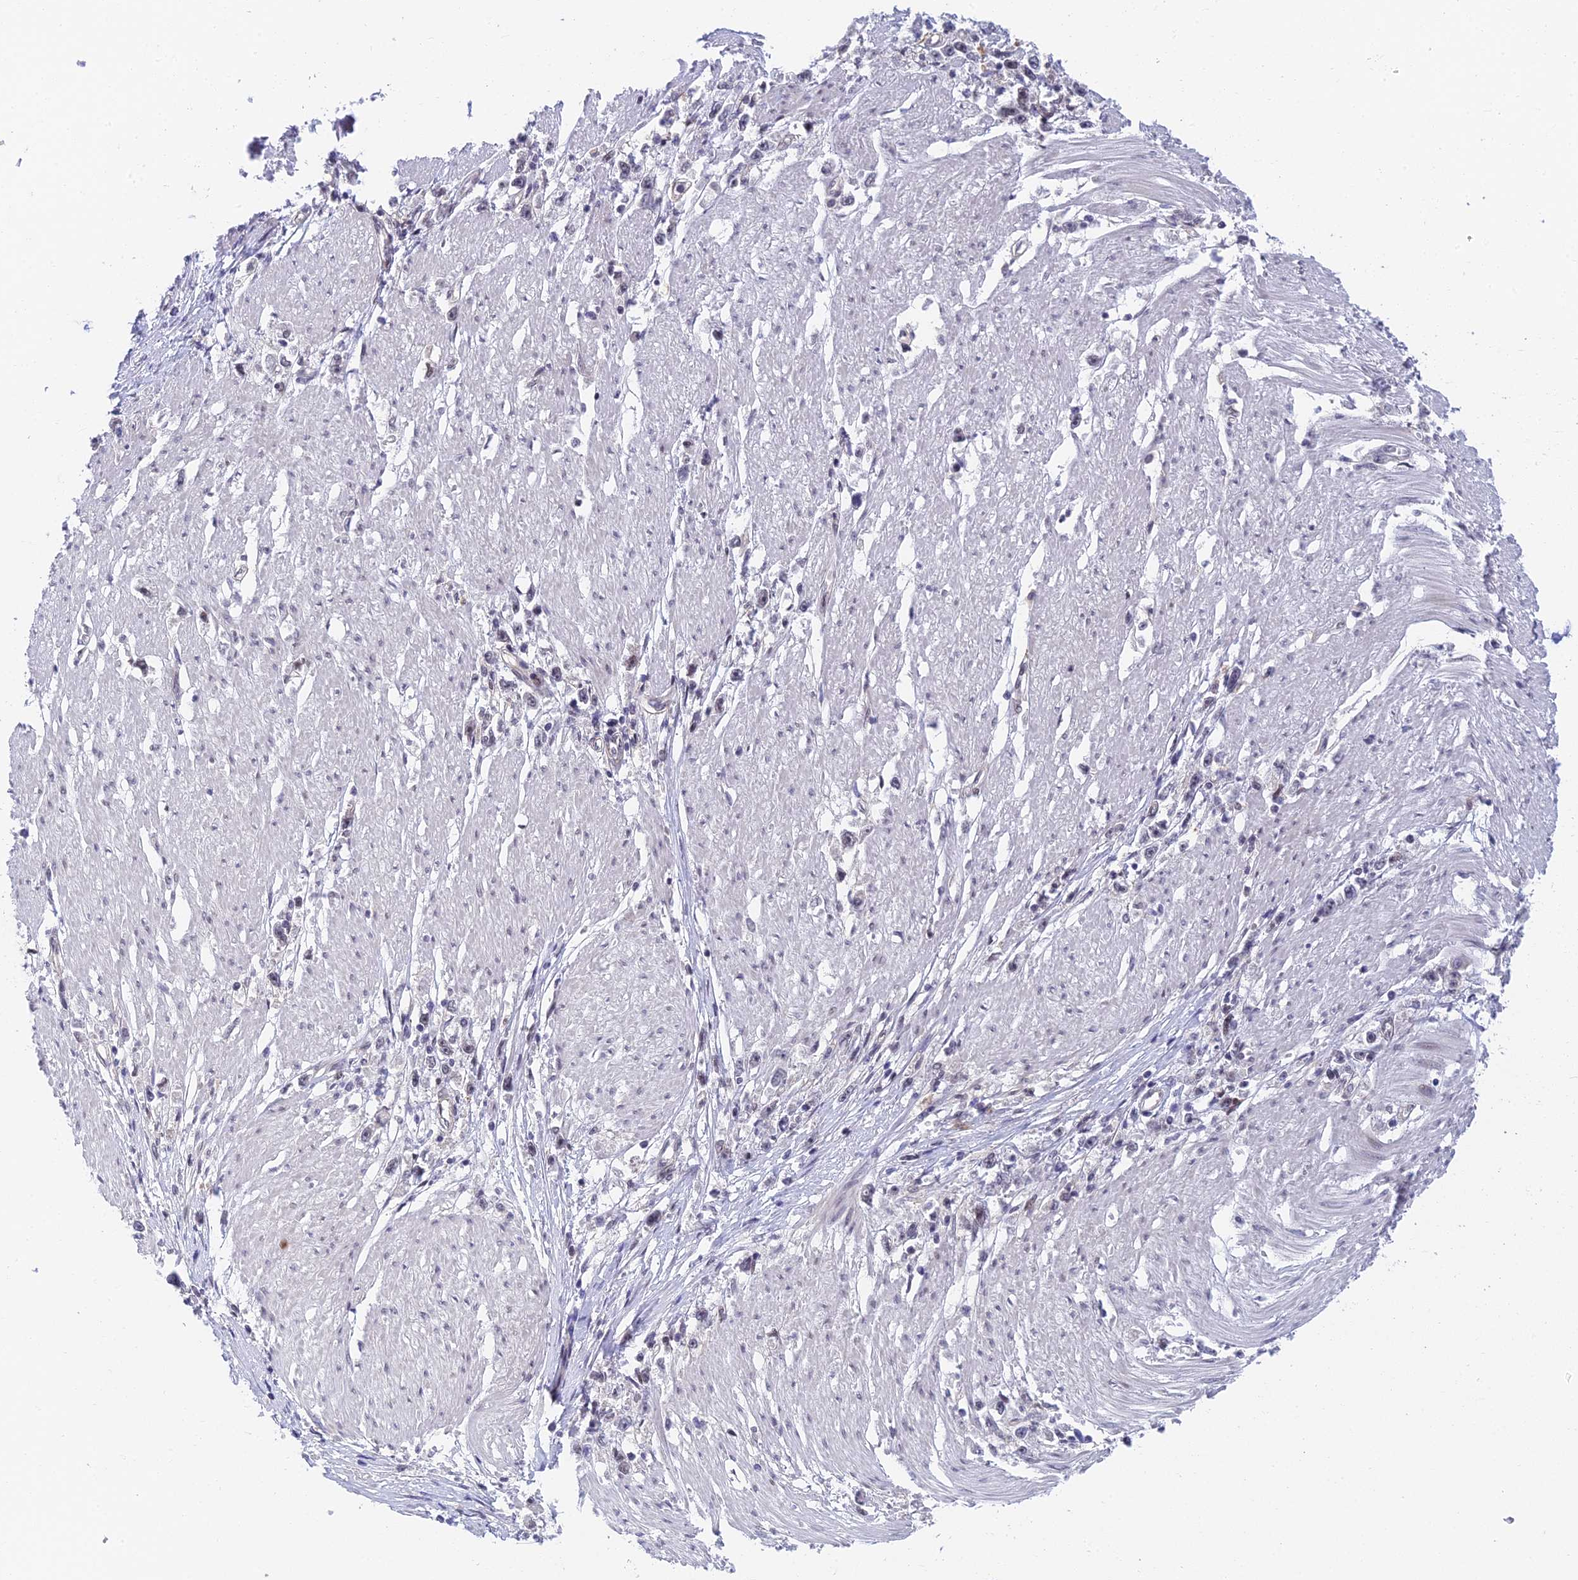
{"staining": {"intensity": "negative", "quantity": "none", "location": "none"}, "tissue": "stomach cancer", "cell_type": "Tumor cells", "image_type": "cancer", "snomed": [{"axis": "morphology", "description": "Adenocarcinoma, NOS"}, {"axis": "topography", "description": "Stomach"}], "caption": "Tumor cells are negative for brown protein staining in stomach cancer. (Stains: DAB immunohistochemistry (IHC) with hematoxylin counter stain, Microscopy: brightfield microscopy at high magnification).", "gene": "NSMCE1", "patient": {"sex": "female", "age": 59}}